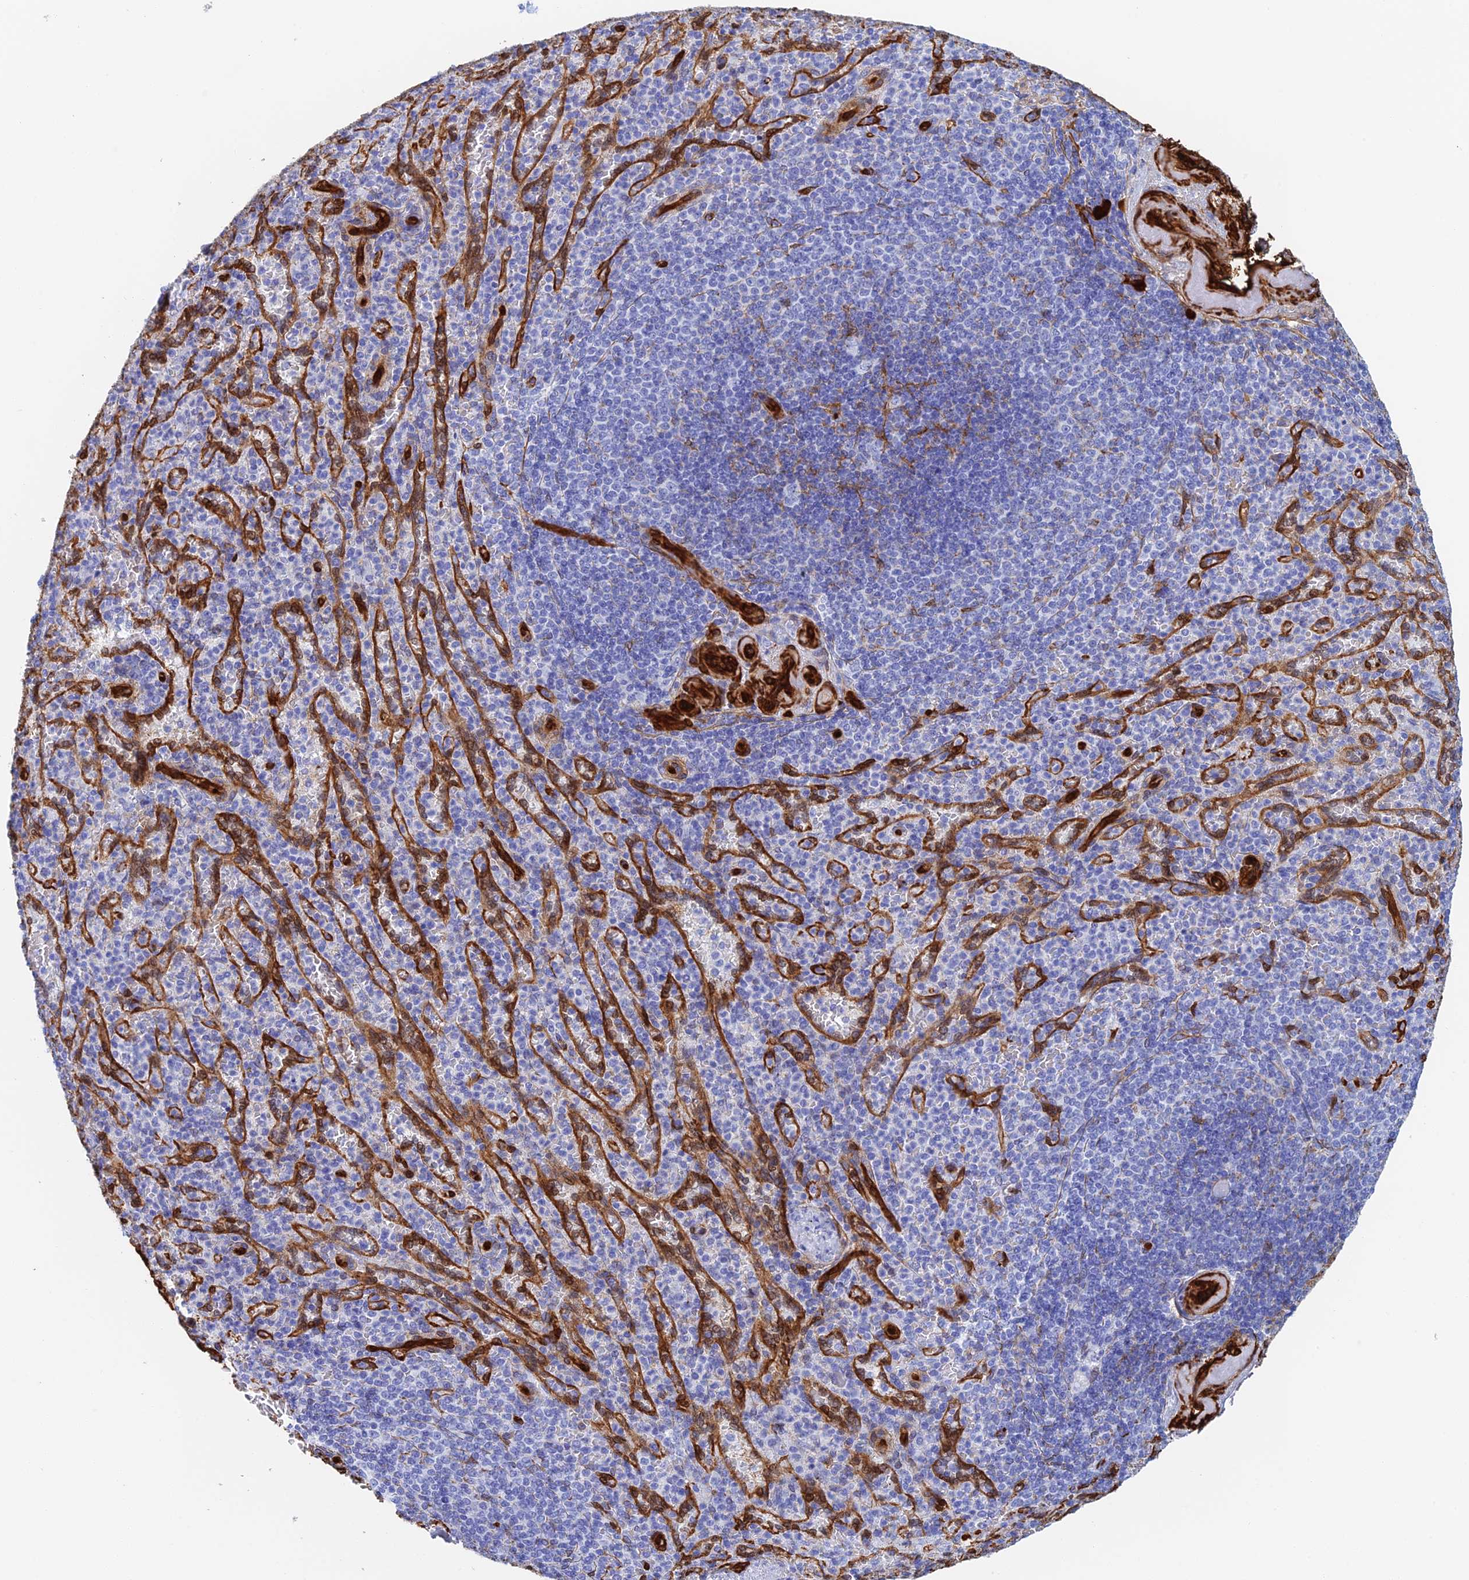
{"staining": {"intensity": "negative", "quantity": "none", "location": "none"}, "tissue": "spleen", "cell_type": "Cells in red pulp", "image_type": "normal", "snomed": [{"axis": "morphology", "description": "Normal tissue, NOS"}, {"axis": "topography", "description": "Spleen"}], "caption": "Immunohistochemistry (IHC) histopathology image of normal spleen: spleen stained with DAB displays no significant protein staining in cells in red pulp.", "gene": "CRIP2", "patient": {"sex": "female", "age": 74}}